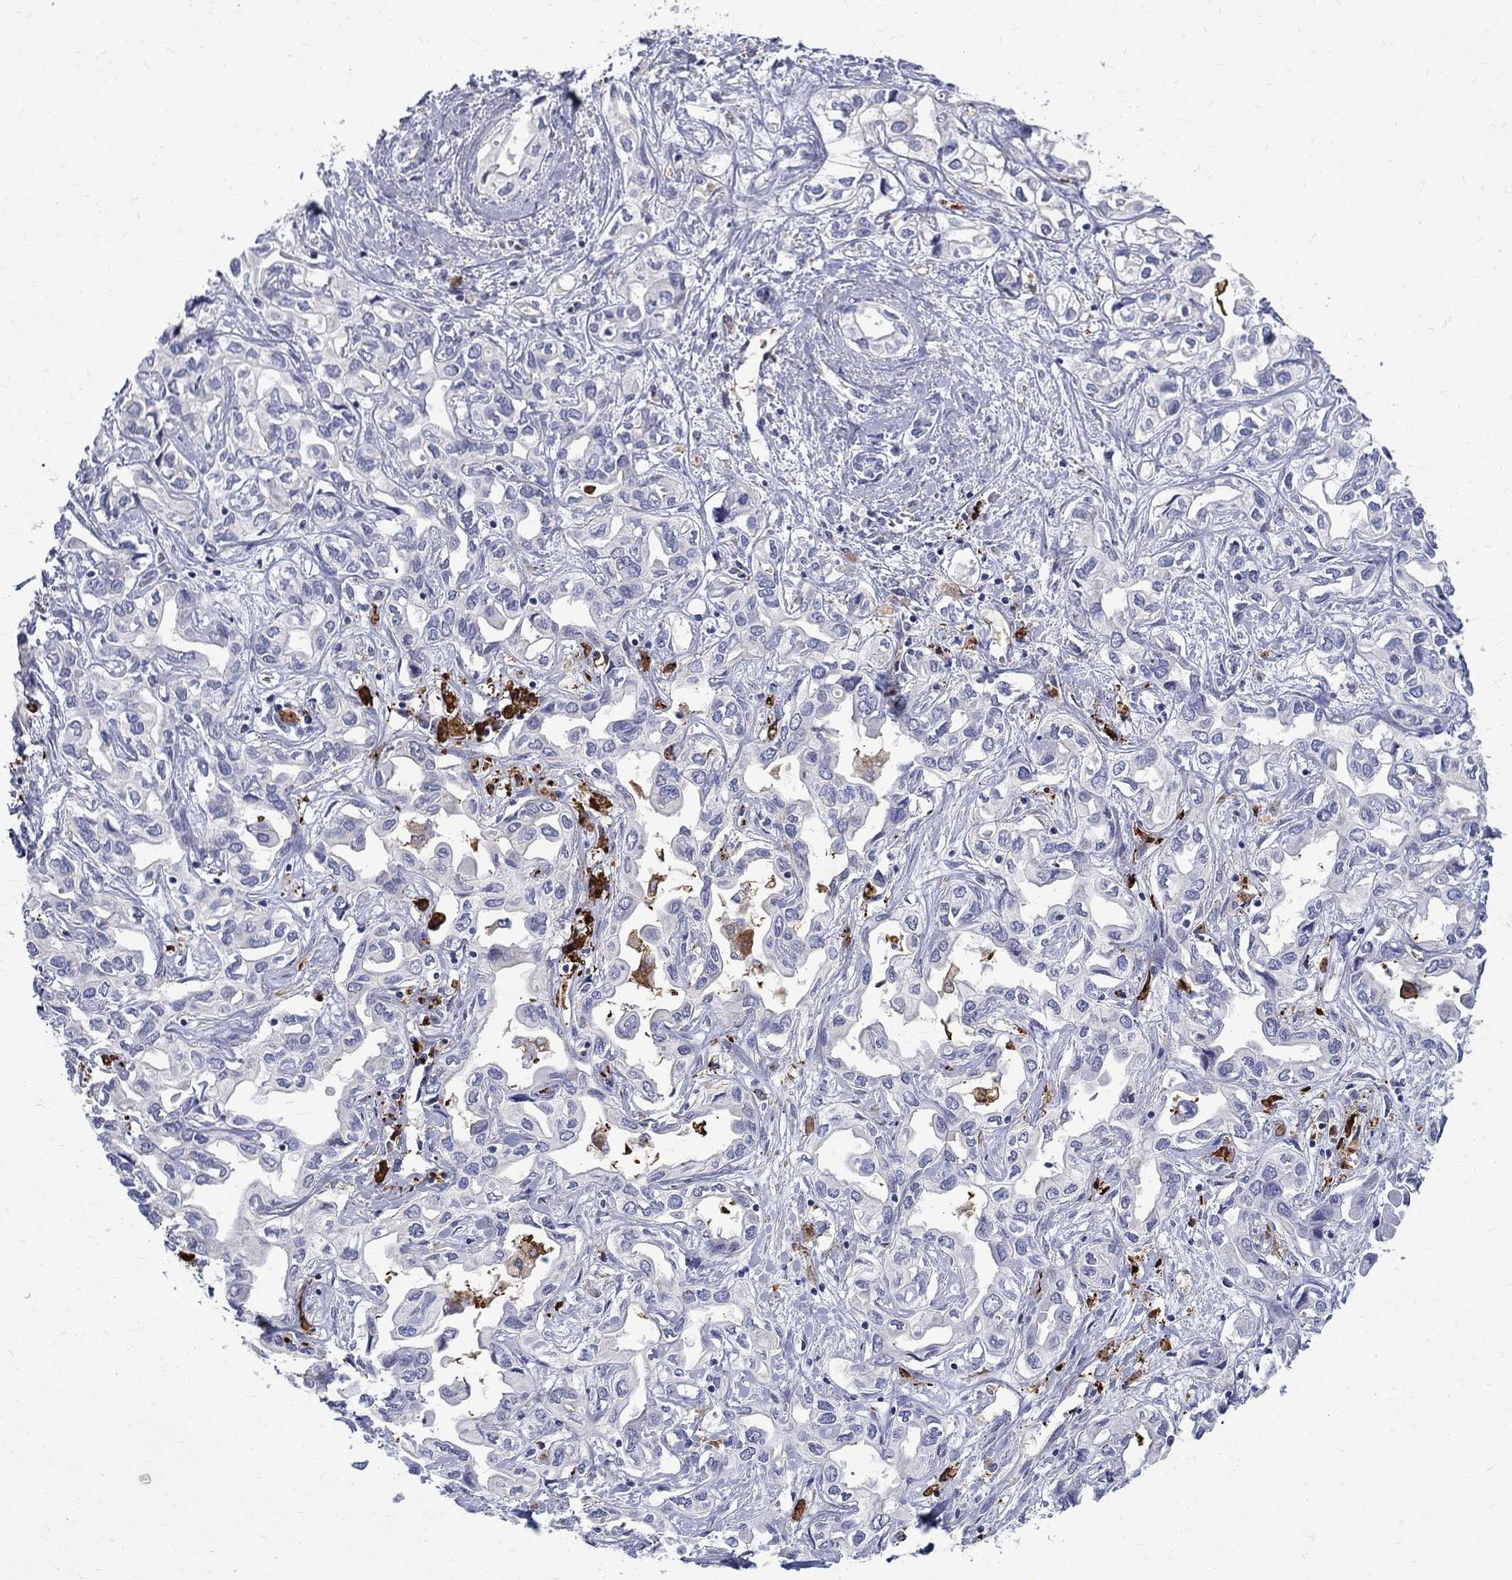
{"staining": {"intensity": "negative", "quantity": "none", "location": "none"}, "tissue": "liver cancer", "cell_type": "Tumor cells", "image_type": "cancer", "snomed": [{"axis": "morphology", "description": "Cholangiocarcinoma"}, {"axis": "topography", "description": "Liver"}], "caption": "Protein analysis of liver cancer demonstrates no significant expression in tumor cells.", "gene": "AGER", "patient": {"sex": "female", "age": 64}}